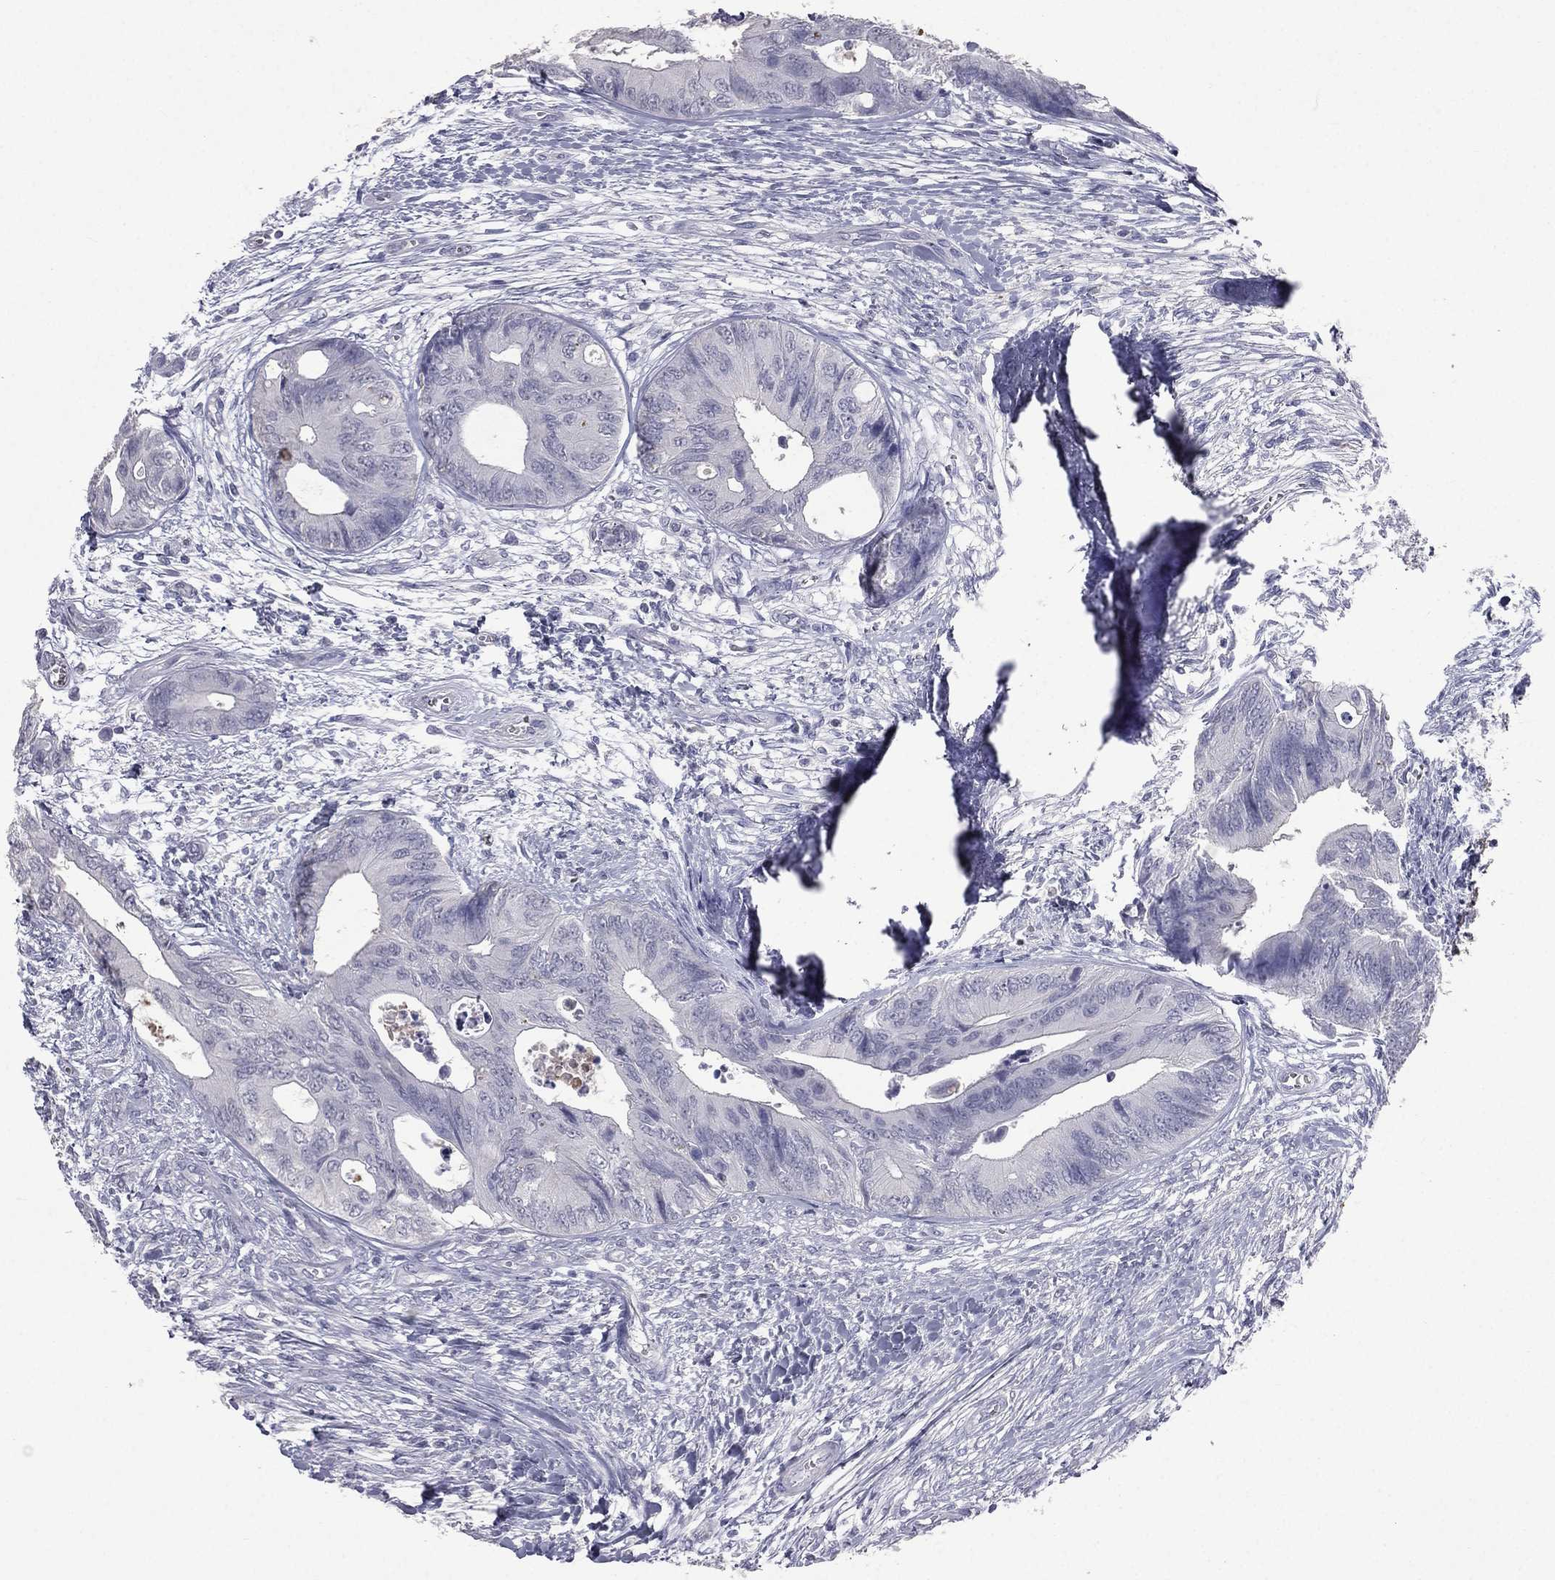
{"staining": {"intensity": "negative", "quantity": "none", "location": "none"}, "tissue": "colorectal cancer", "cell_type": "Tumor cells", "image_type": "cancer", "snomed": [{"axis": "morphology", "description": "Normal tissue, NOS"}, {"axis": "morphology", "description": "Adenocarcinoma, NOS"}, {"axis": "topography", "description": "Colon"}], "caption": "Tumor cells show no significant staining in colorectal cancer (adenocarcinoma).", "gene": "ESX1", "patient": {"sex": "male", "age": 65}}